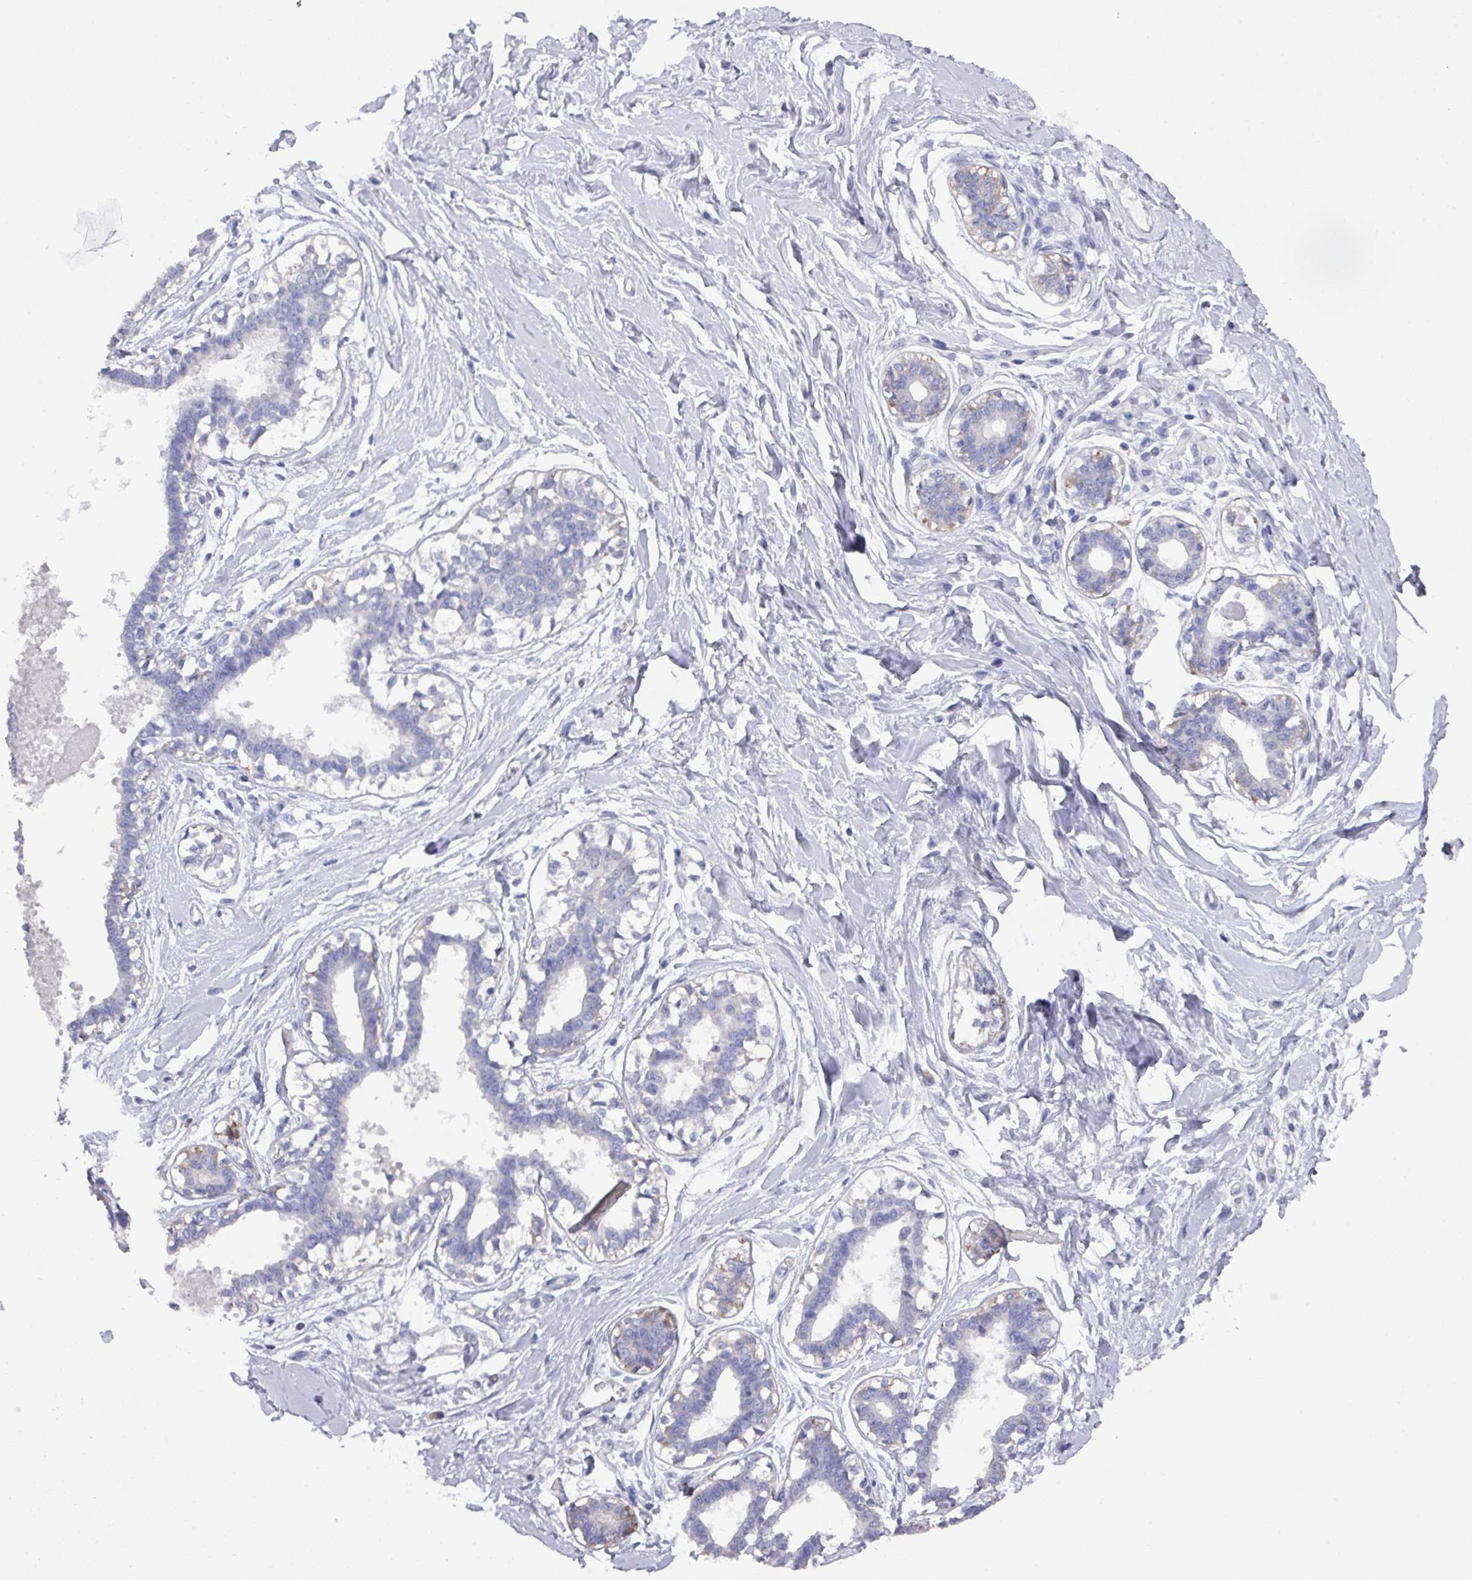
{"staining": {"intensity": "negative", "quantity": "none", "location": "none"}, "tissue": "breast", "cell_type": "Adipocytes", "image_type": "normal", "snomed": [{"axis": "morphology", "description": "Normal tissue, NOS"}, {"axis": "topography", "description": "Breast"}], "caption": "IHC of benign breast demonstrates no staining in adipocytes. Nuclei are stained in blue.", "gene": "DAZ1", "patient": {"sex": "female", "age": 45}}